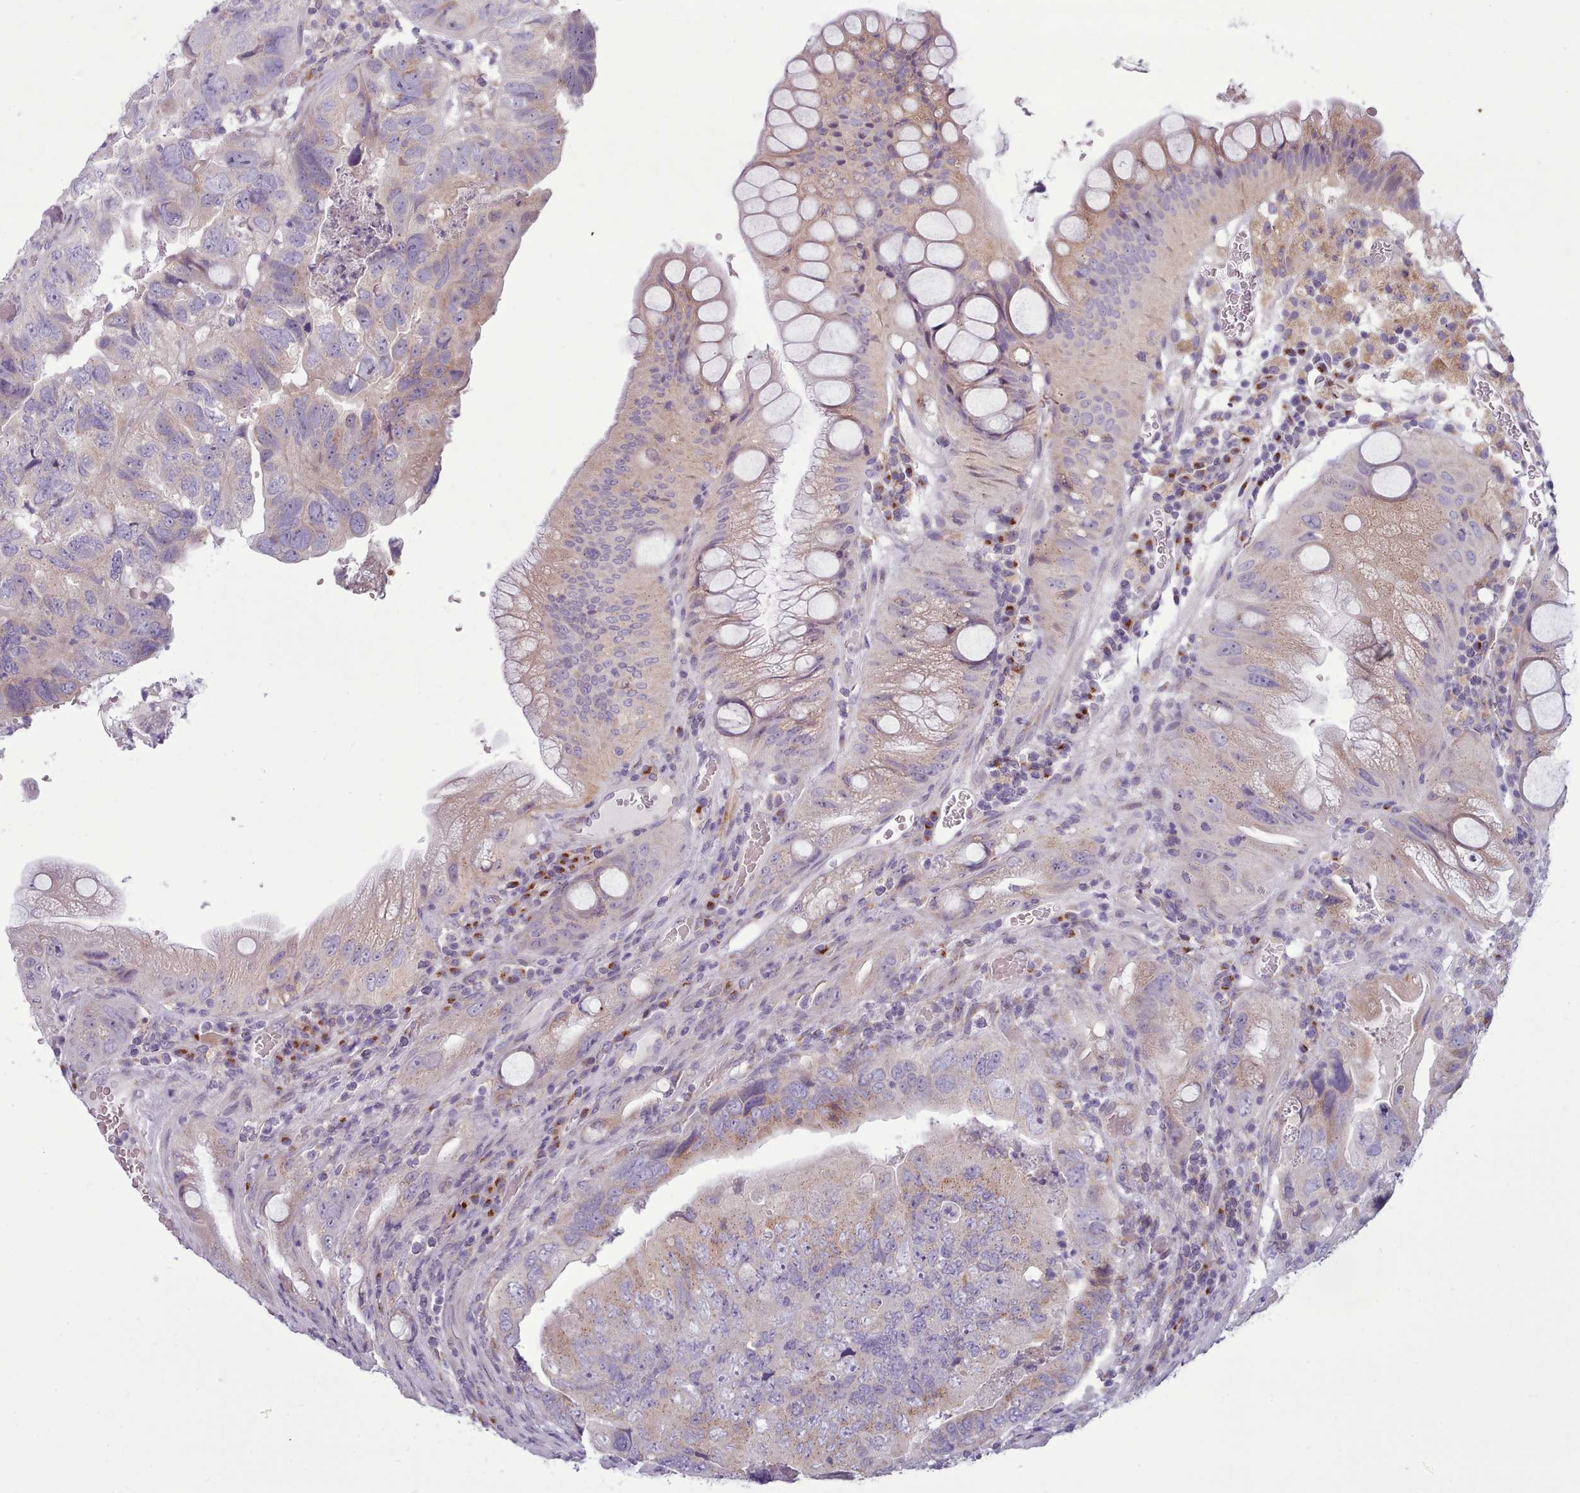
{"staining": {"intensity": "weak", "quantity": "25%-75%", "location": "cytoplasmic/membranous"}, "tissue": "colorectal cancer", "cell_type": "Tumor cells", "image_type": "cancer", "snomed": [{"axis": "morphology", "description": "Adenocarcinoma, NOS"}, {"axis": "topography", "description": "Rectum"}], "caption": "Colorectal cancer stained with DAB (3,3'-diaminobenzidine) IHC reveals low levels of weak cytoplasmic/membranous expression in about 25%-75% of tumor cells.", "gene": "MYRFL", "patient": {"sex": "male", "age": 63}}